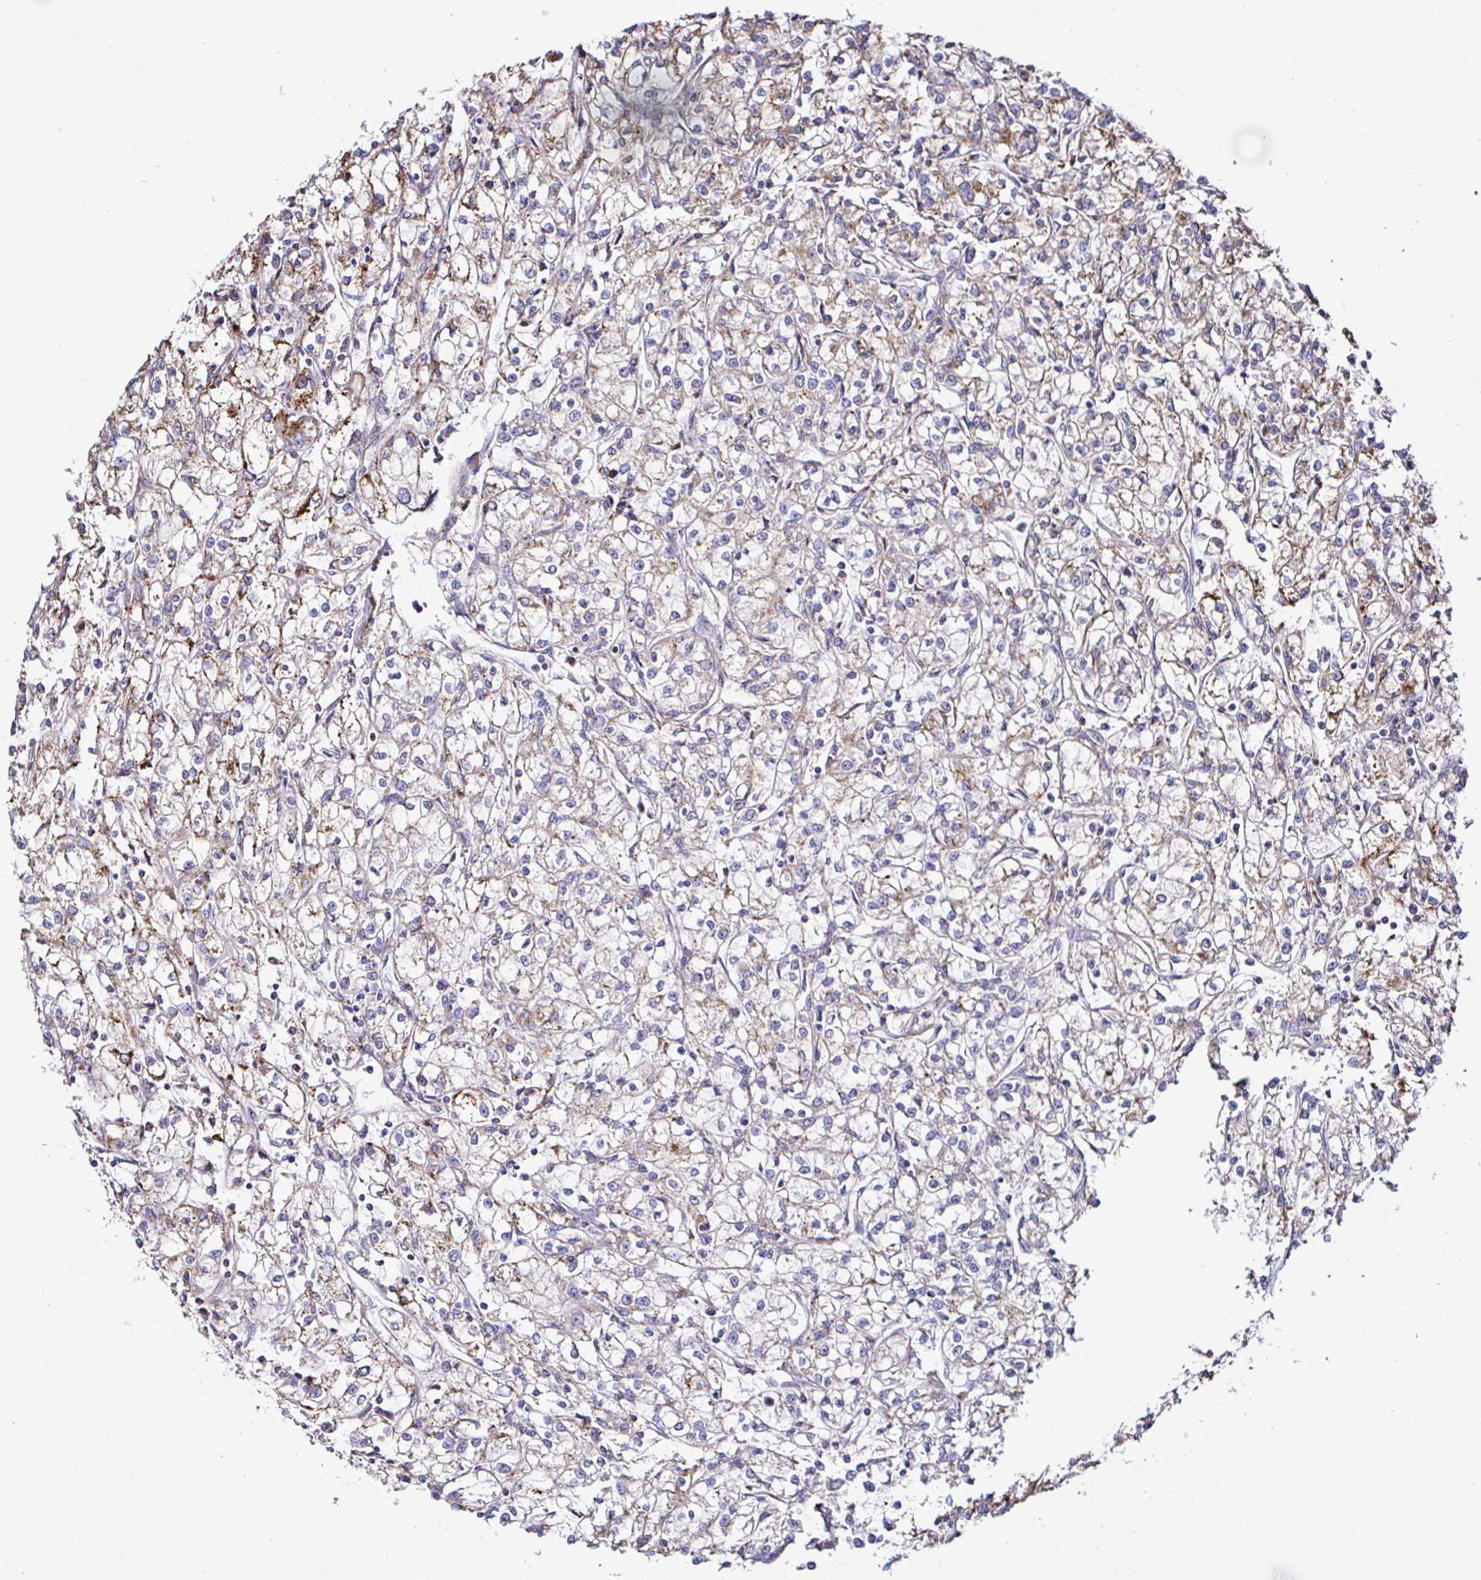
{"staining": {"intensity": "moderate", "quantity": ">75%", "location": "cytoplasmic/membranous"}, "tissue": "renal cancer", "cell_type": "Tumor cells", "image_type": "cancer", "snomed": [{"axis": "morphology", "description": "Adenocarcinoma, NOS"}, {"axis": "topography", "description": "Kidney"}], "caption": "The photomicrograph displays immunohistochemical staining of renal cancer (adenocarcinoma). There is moderate cytoplasmic/membranous staining is identified in about >75% of tumor cells.", "gene": "GALNS", "patient": {"sex": "female", "age": 59}}